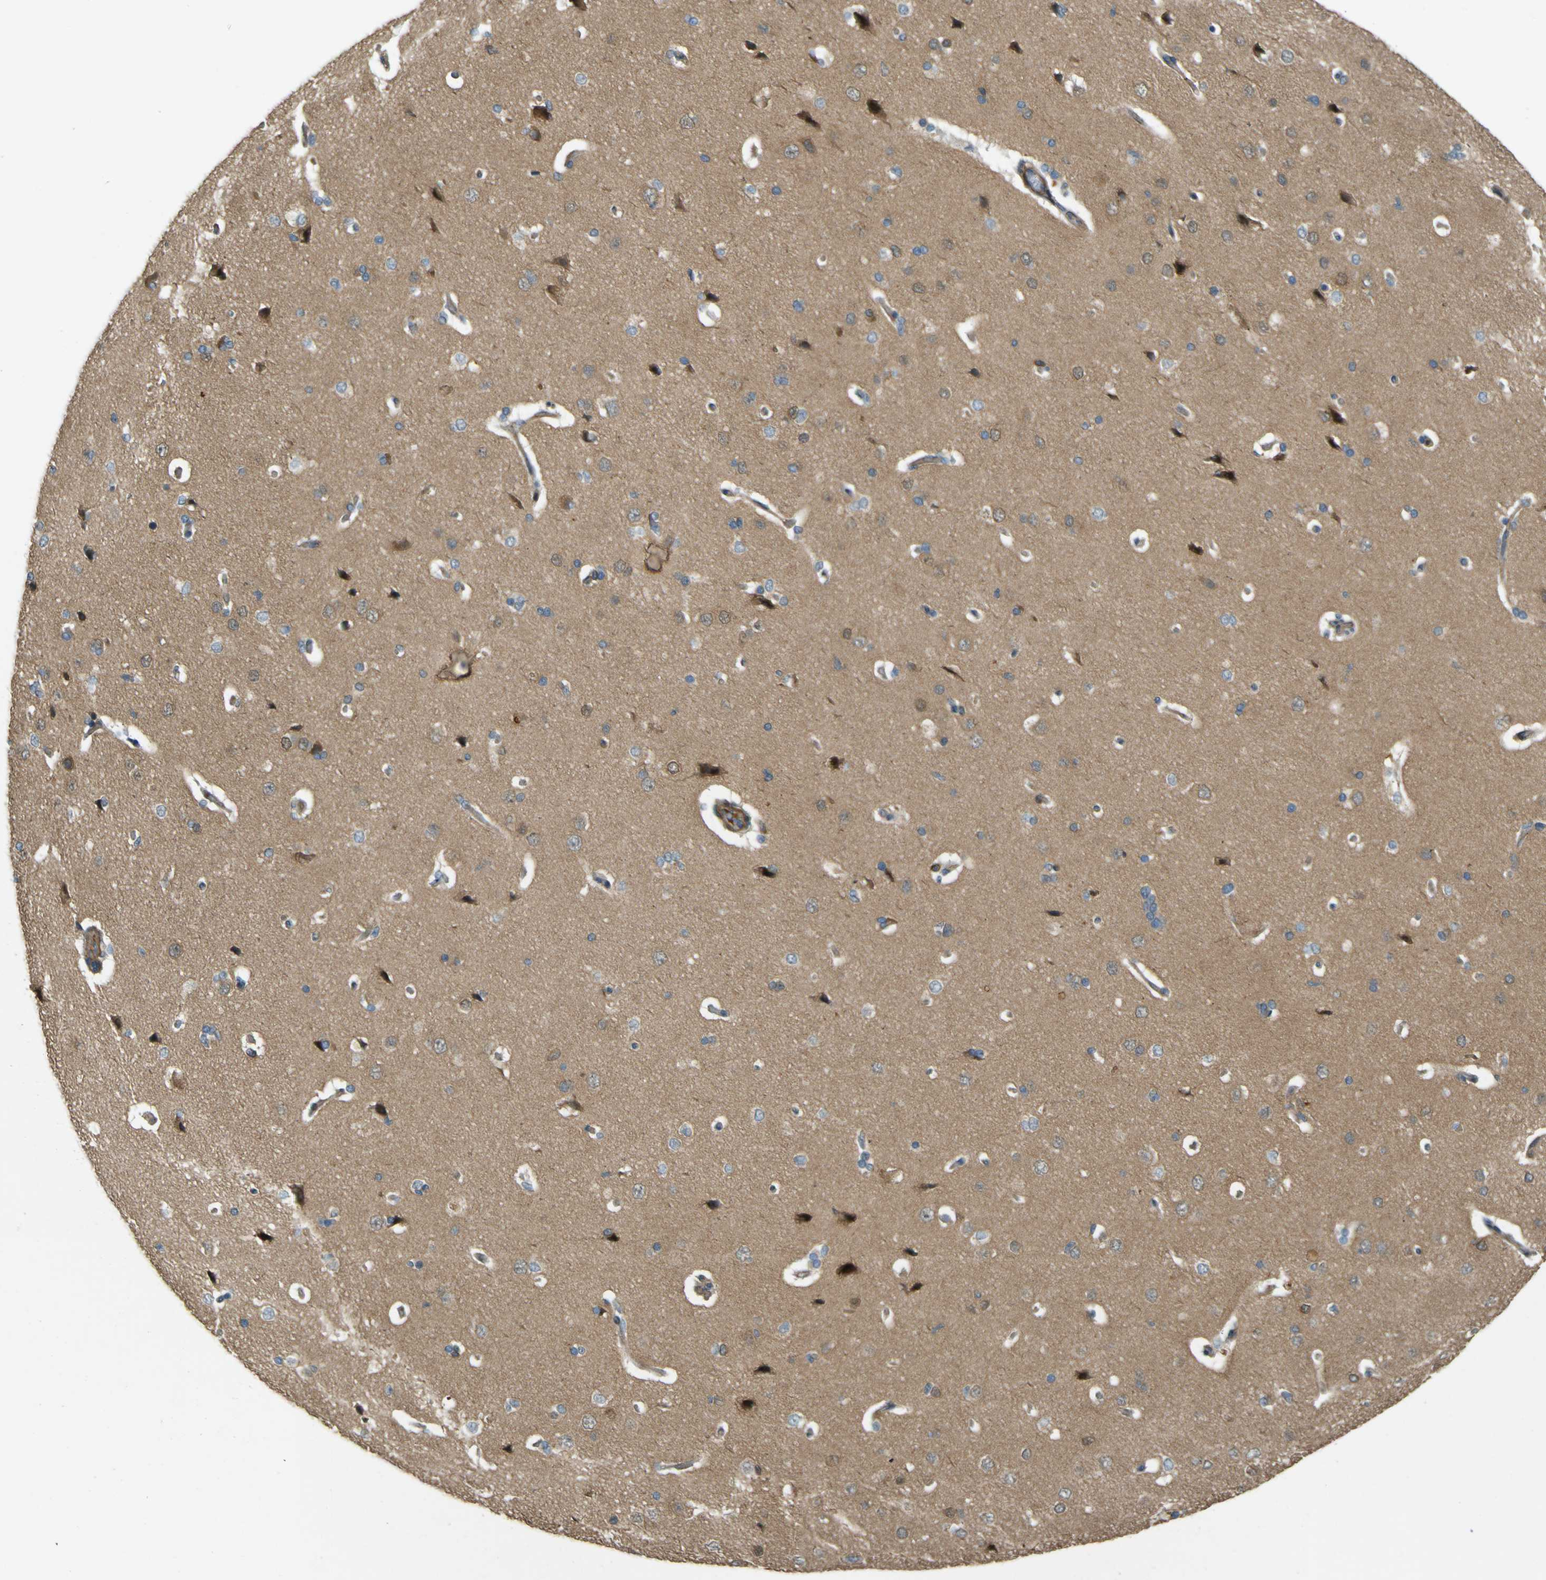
{"staining": {"intensity": "moderate", "quantity": ">75%", "location": "cytoplasmic/membranous"}, "tissue": "cerebral cortex", "cell_type": "Endothelial cells", "image_type": "normal", "snomed": [{"axis": "morphology", "description": "Normal tissue, NOS"}, {"axis": "topography", "description": "Cerebral cortex"}], "caption": "The micrograph exhibits immunohistochemical staining of unremarkable cerebral cortex. There is moderate cytoplasmic/membranous staining is identified in about >75% of endothelial cells. (DAB (3,3'-diaminobenzidine) IHC, brown staining for protein, blue staining for nuclei).", "gene": "LPCAT1", "patient": {"sex": "male", "age": 62}}